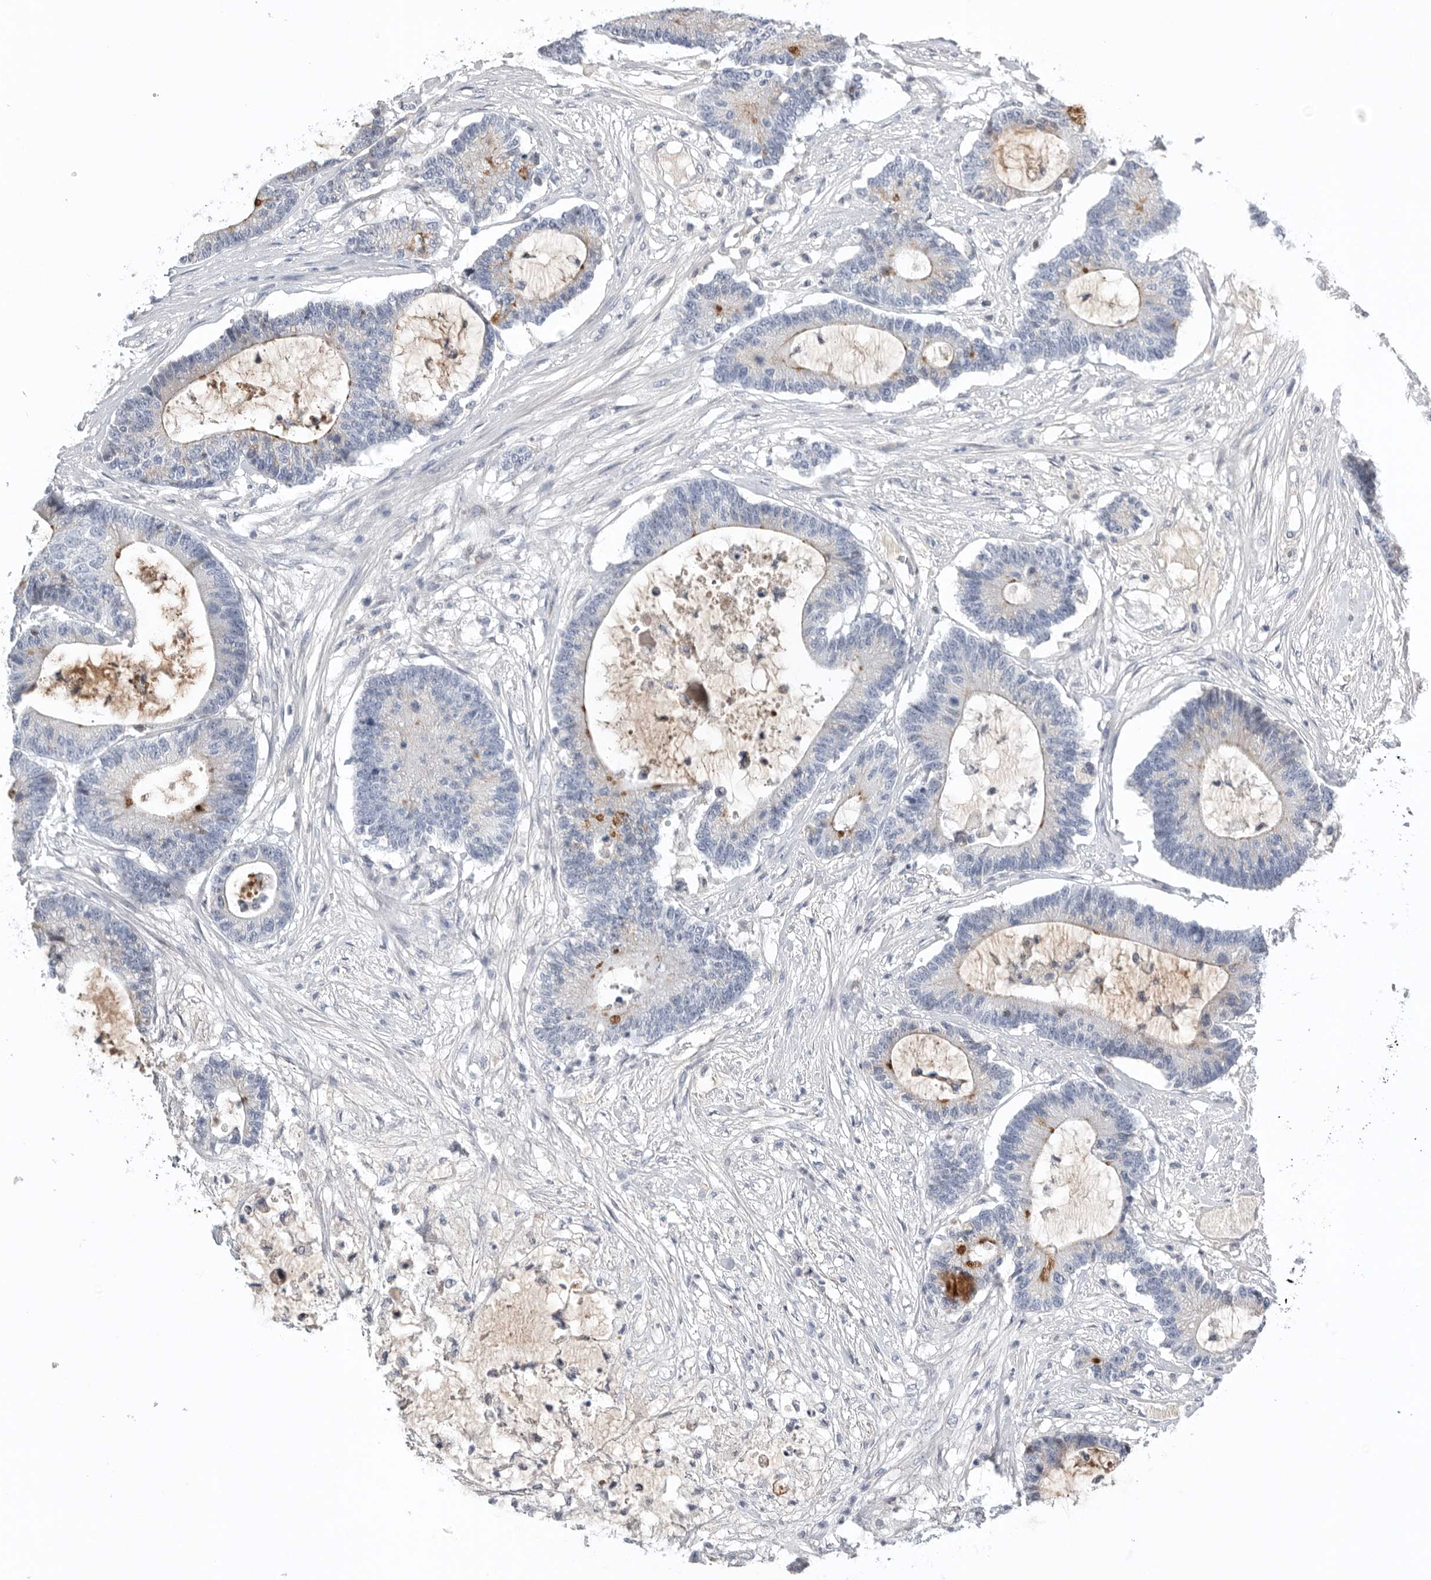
{"staining": {"intensity": "negative", "quantity": "none", "location": "none"}, "tissue": "colorectal cancer", "cell_type": "Tumor cells", "image_type": "cancer", "snomed": [{"axis": "morphology", "description": "Adenocarcinoma, NOS"}, {"axis": "topography", "description": "Colon"}], "caption": "This is a micrograph of IHC staining of adenocarcinoma (colorectal), which shows no staining in tumor cells.", "gene": "TIMP1", "patient": {"sex": "female", "age": 84}}